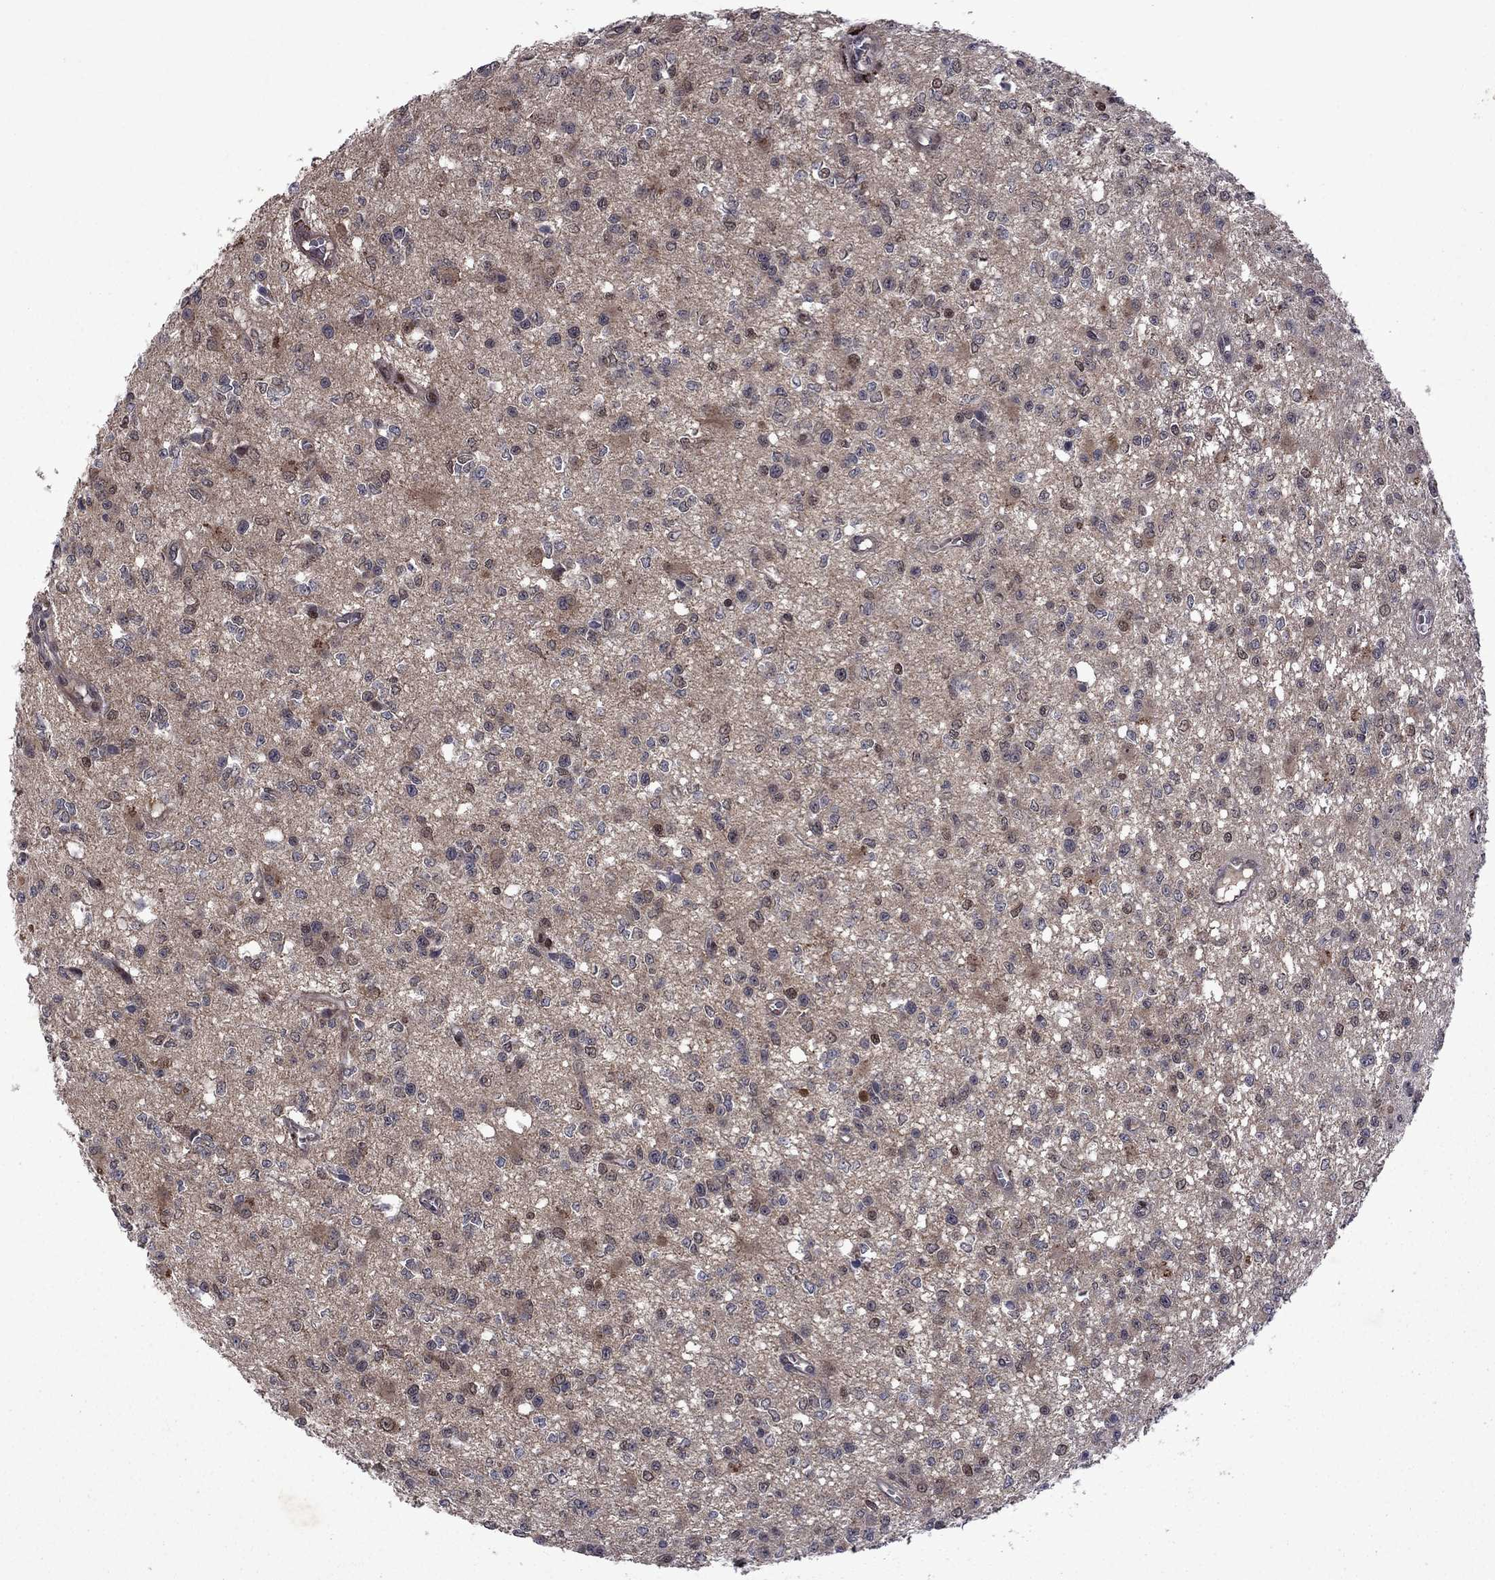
{"staining": {"intensity": "negative", "quantity": "none", "location": "none"}, "tissue": "glioma", "cell_type": "Tumor cells", "image_type": "cancer", "snomed": [{"axis": "morphology", "description": "Glioma, malignant, Low grade"}, {"axis": "topography", "description": "Brain"}], "caption": "The photomicrograph exhibits no staining of tumor cells in glioma.", "gene": "IPP", "patient": {"sex": "female", "age": 45}}